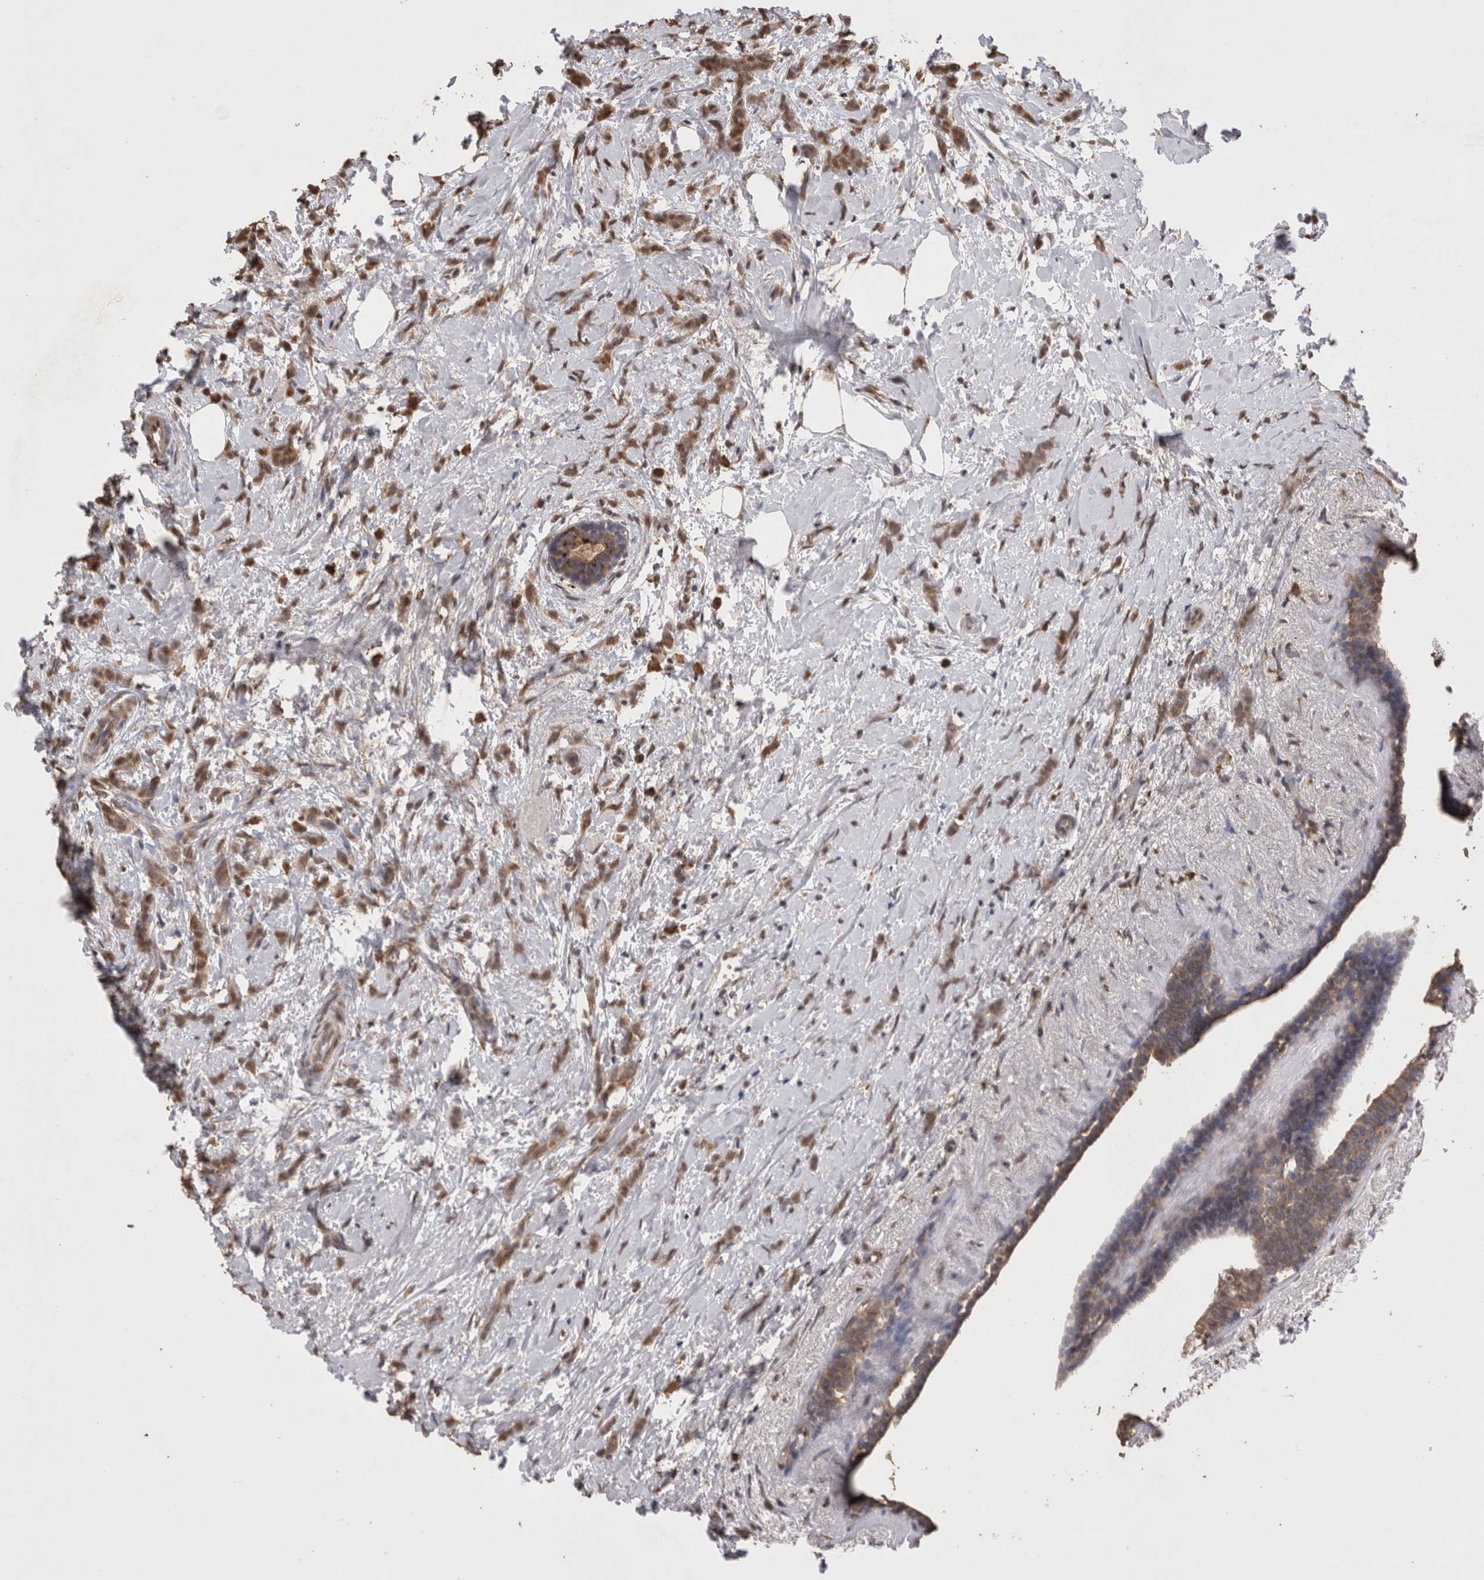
{"staining": {"intensity": "moderate", "quantity": ">75%", "location": "cytoplasmic/membranous,nuclear"}, "tissue": "breast cancer", "cell_type": "Tumor cells", "image_type": "cancer", "snomed": [{"axis": "morphology", "description": "Lobular carcinoma, in situ"}, {"axis": "morphology", "description": "Lobular carcinoma"}, {"axis": "topography", "description": "Breast"}], "caption": "High-magnification brightfield microscopy of breast cancer stained with DAB (brown) and counterstained with hematoxylin (blue). tumor cells exhibit moderate cytoplasmic/membranous and nuclear staining is appreciated in about>75% of cells. (Stains: DAB (3,3'-diaminobenzidine) in brown, nuclei in blue, Microscopy: brightfield microscopy at high magnification).", "gene": "GRK5", "patient": {"sex": "female", "age": 41}}